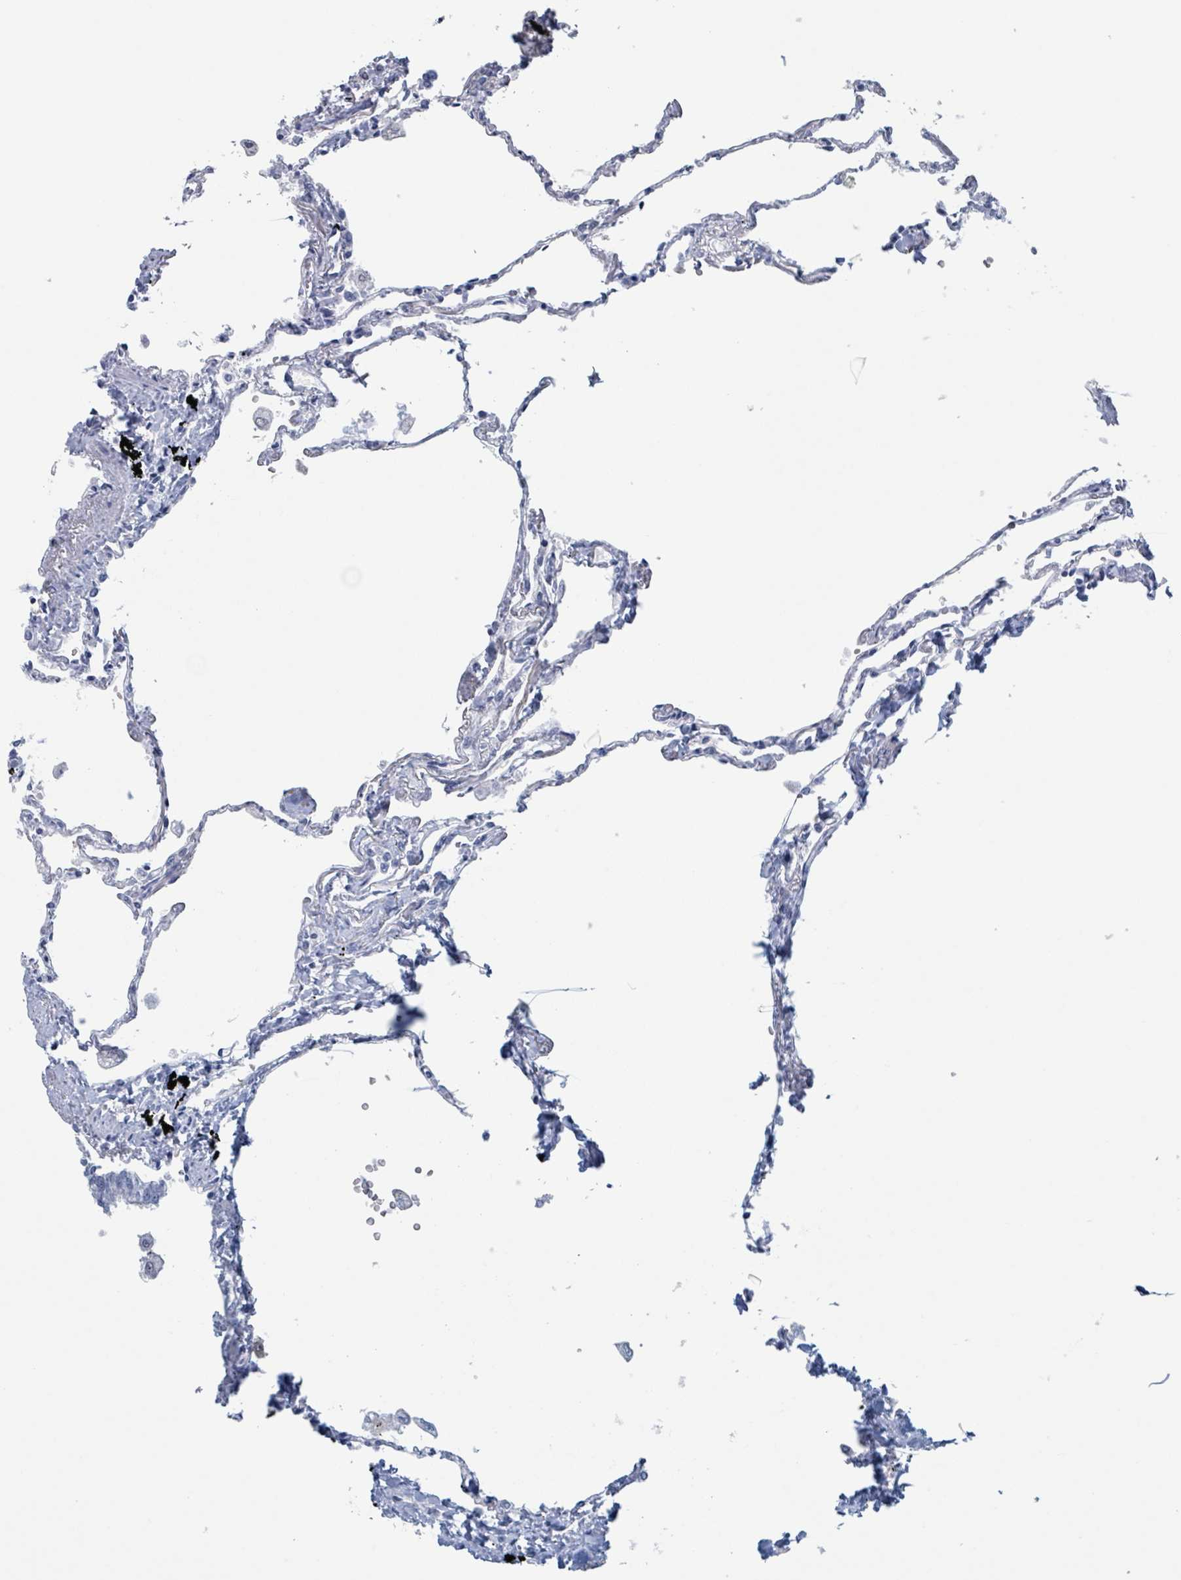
{"staining": {"intensity": "negative", "quantity": "none", "location": "none"}, "tissue": "lung", "cell_type": "Alveolar cells", "image_type": "normal", "snomed": [{"axis": "morphology", "description": "Normal tissue, NOS"}, {"axis": "topography", "description": "Lung"}], "caption": "Immunohistochemical staining of unremarkable lung displays no significant positivity in alveolar cells.", "gene": "KLK4", "patient": {"sex": "female", "age": 67}}